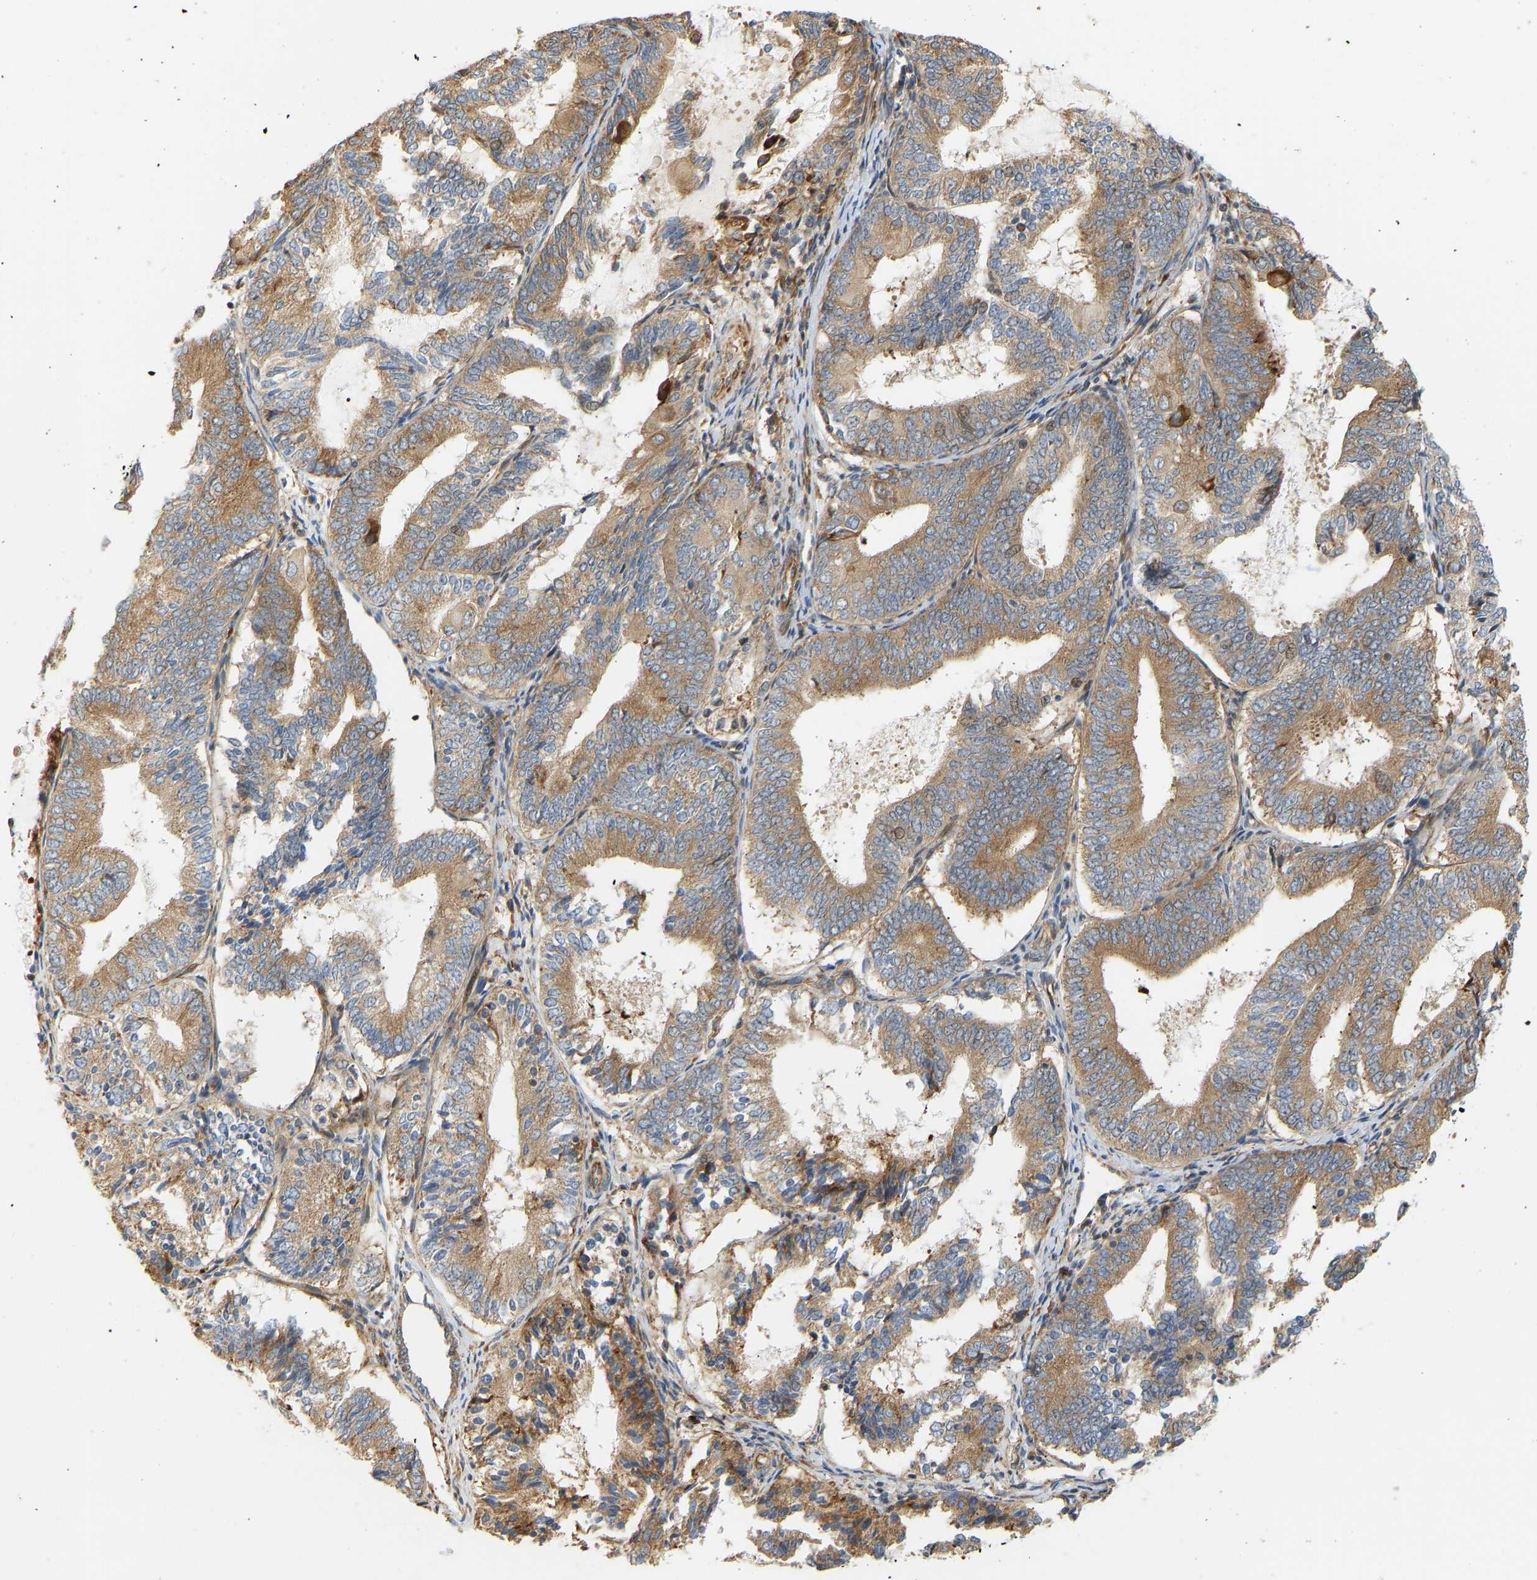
{"staining": {"intensity": "moderate", "quantity": ">75%", "location": "cytoplasmic/membranous"}, "tissue": "endometrial cancer", "cell_type": "Tumor cells", "image_type": "cancer", "snomed": [{"axis": "morphology", "description": "Adenocarcinoma, NOS"}, {"axis": "topography", "description": "Endometrium"}], "caption": "Endometrial cancer stained for a protein (brown) shows moderate cytoplasmic/membranous positive positivity in approximately >75% of tumor cells.", "gene": "RPS14", "patient": {"sex": "female", "age": 81}}